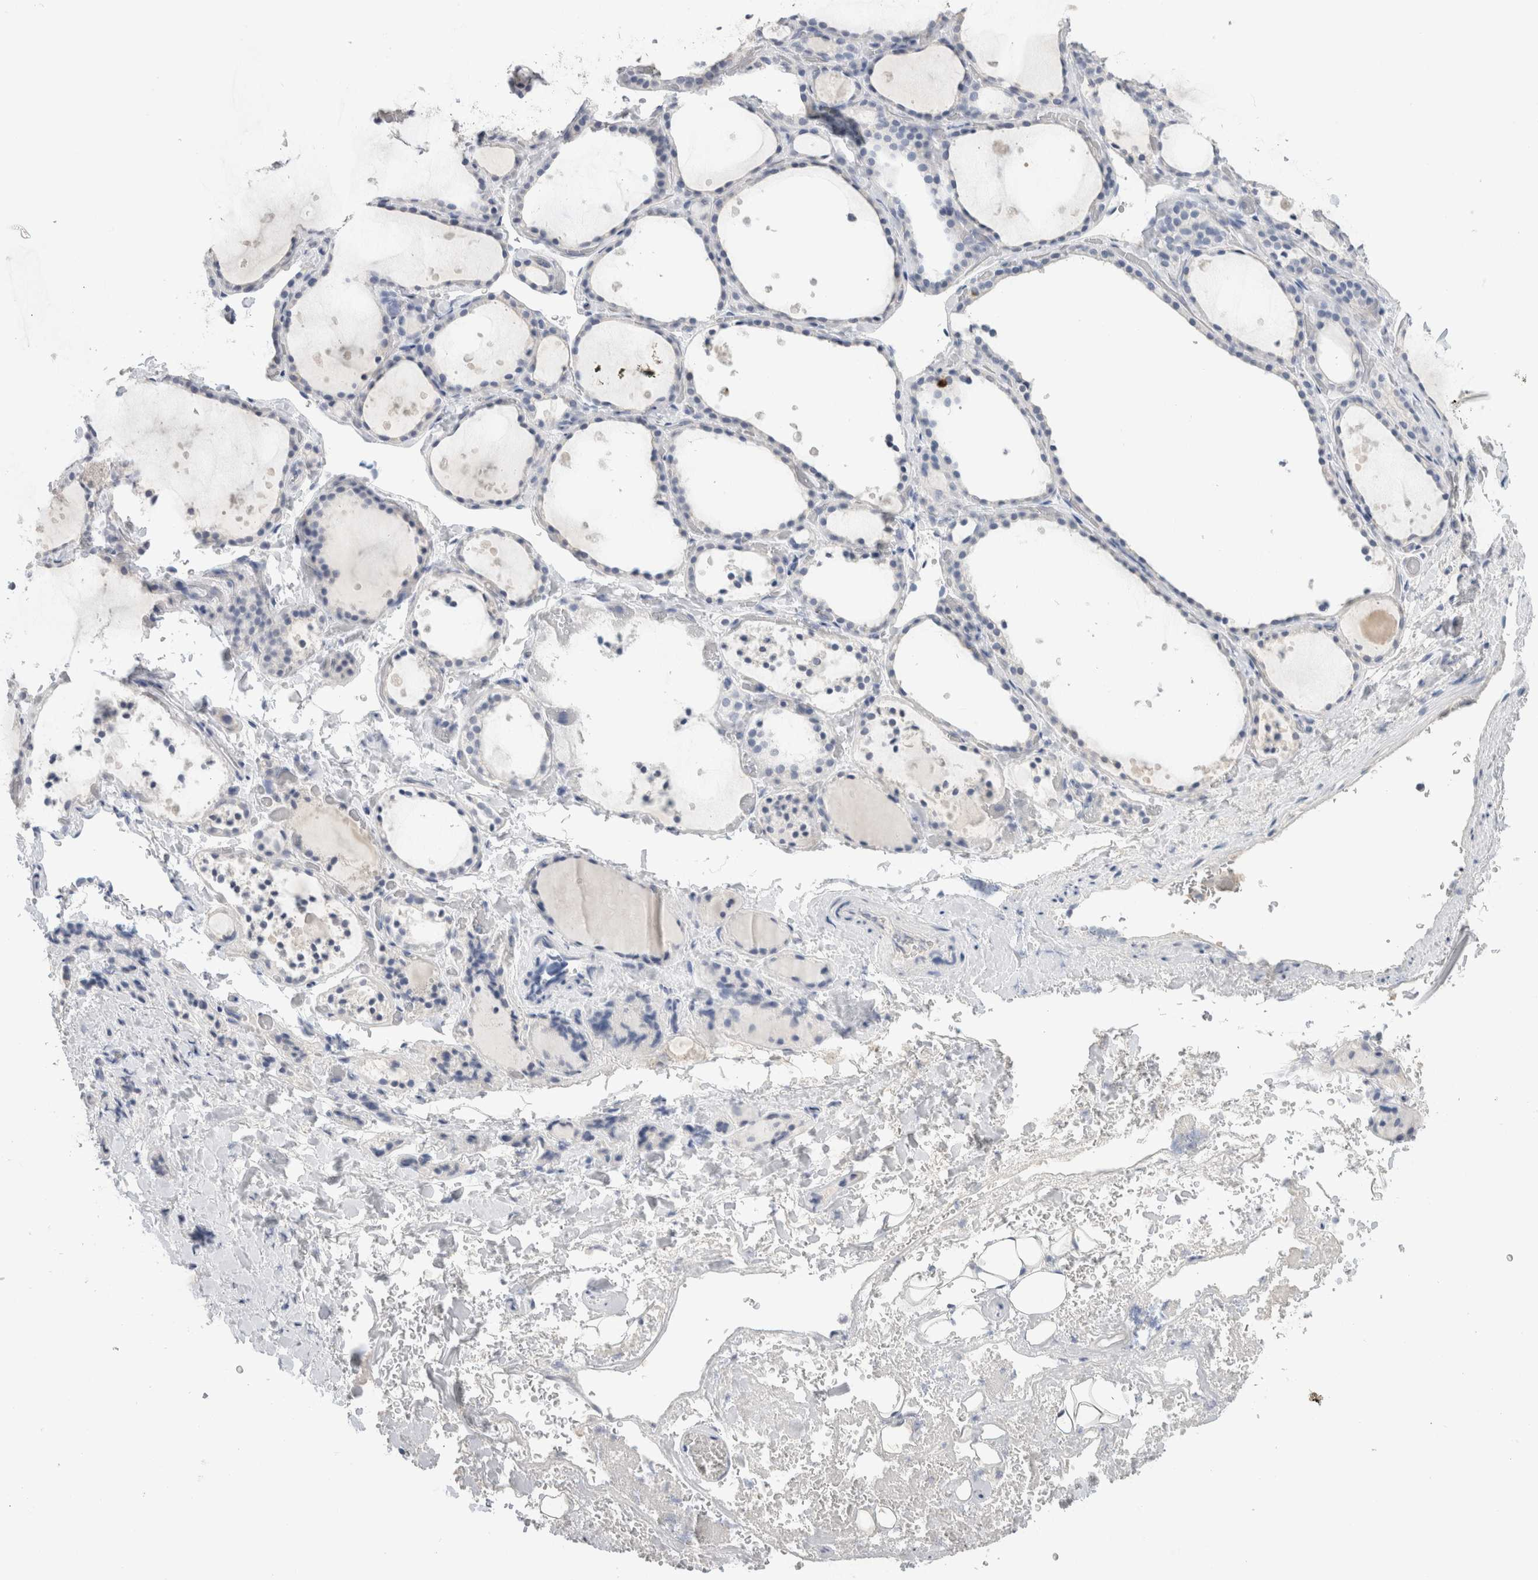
{"staining": {"intensity": "negative", "quantity": "none", "location": "none"}, "tissue": "thyroid gland", "cell_type": "Glandular cells", "image_type": "normal", "snomed": [{"axis": "morphology", "description": "Normal tissue, NOS"}, {"axis": "topography", "description": "Thyroid gland"}], "caption": "Human thyroid gland stained for a protein using immunohistochemistry exhibits no expression in glandular cells.", "gene": "LAMP3", "patient": {"sex": "female", "age": 44}}